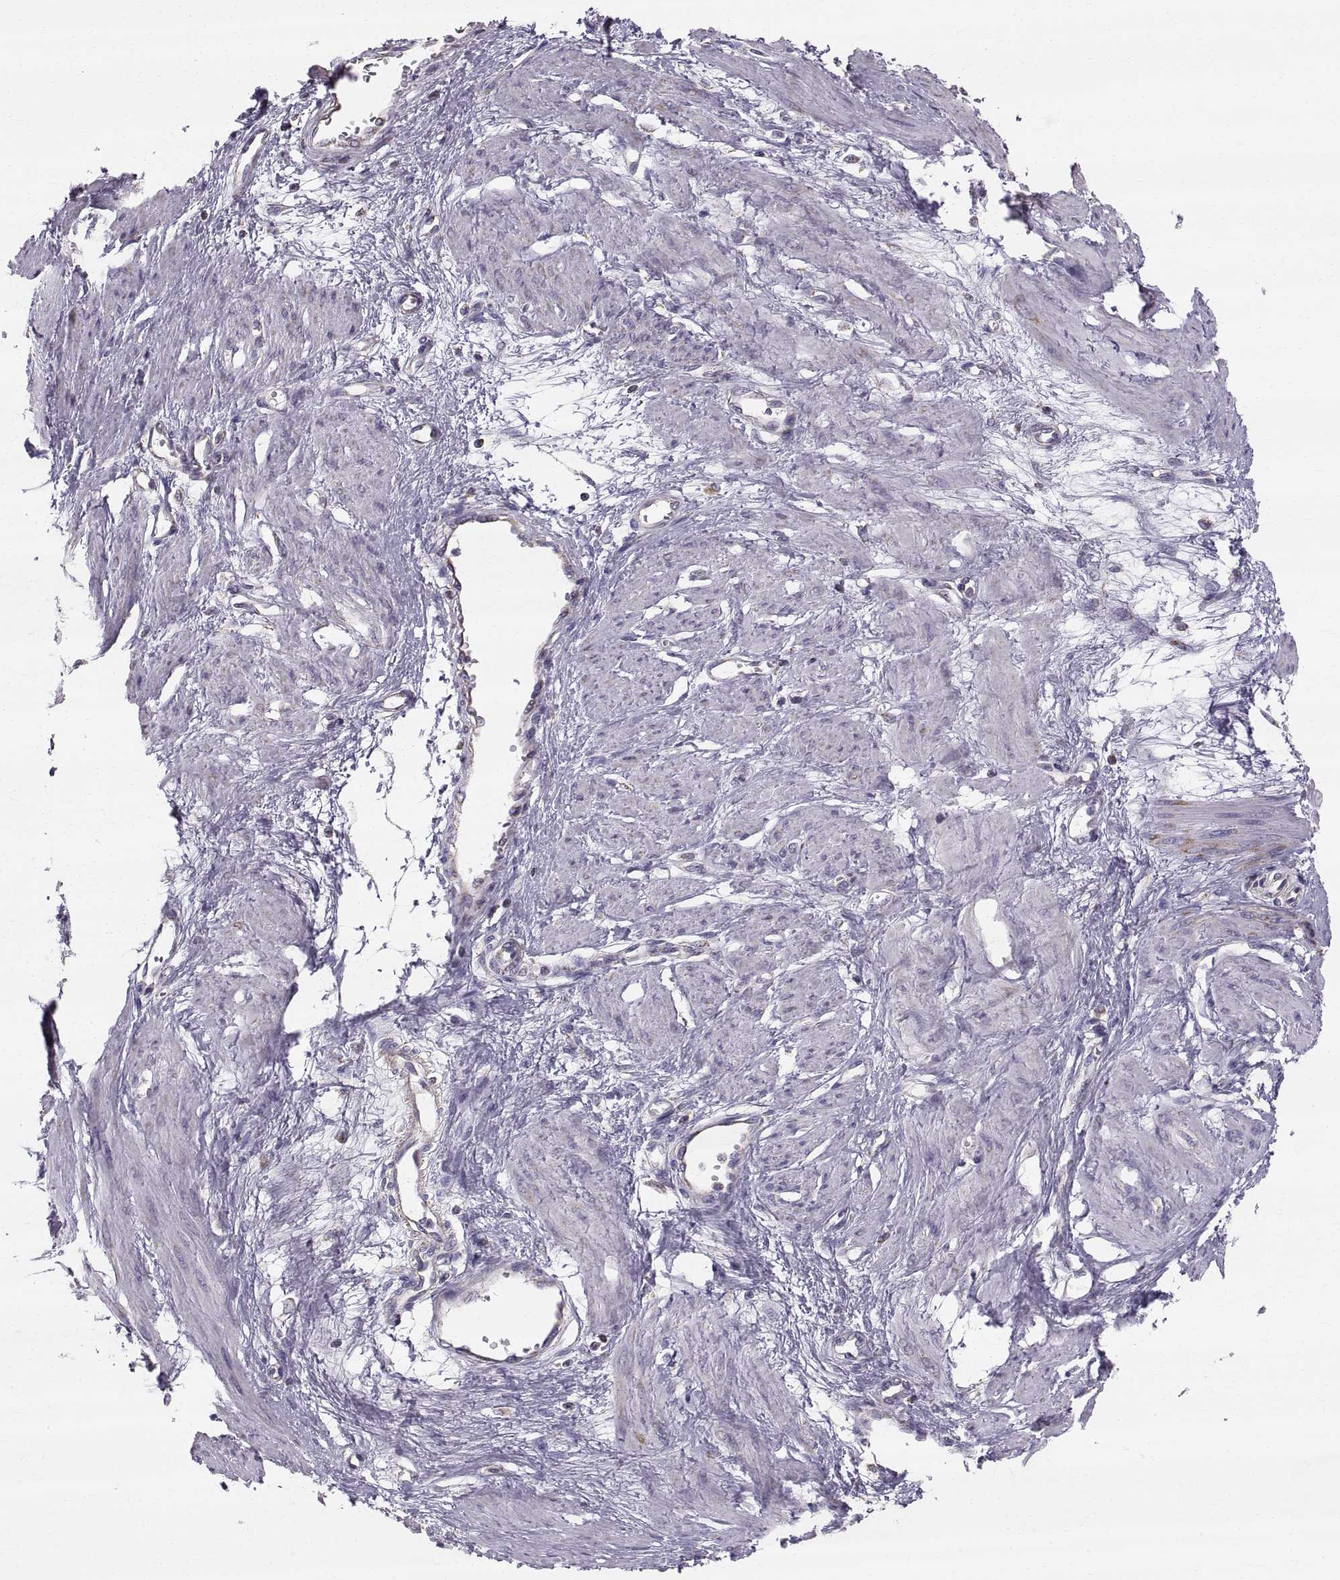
{"staining": {"intensity": "negative", "quantity": "none", "location": "none"}, "tissue": "smooth muscle", "cell_type": "Smooth muscle cells", "image_type": "normal", "snomed": [{"axis": "morphology", "description": "Normal tissue, NOS"}, {"axis": "topography", "description": "Smooth muscle"}, {"axis": "topography", "description": "Uterus"}], "caption": "High power microscopy micrograph of an immunohistochemistry (IHC) micrograph of normal smooth muscle, revealing no significant staining in smooth muscle cells. The staining was performed using DAB to visualize the protein expression in brown, while the nuclei were stained in blue with hematoxylin (Magnification: 20x).", "gene": "STMND1", "patient": {"sex": "female", "age": 39}}